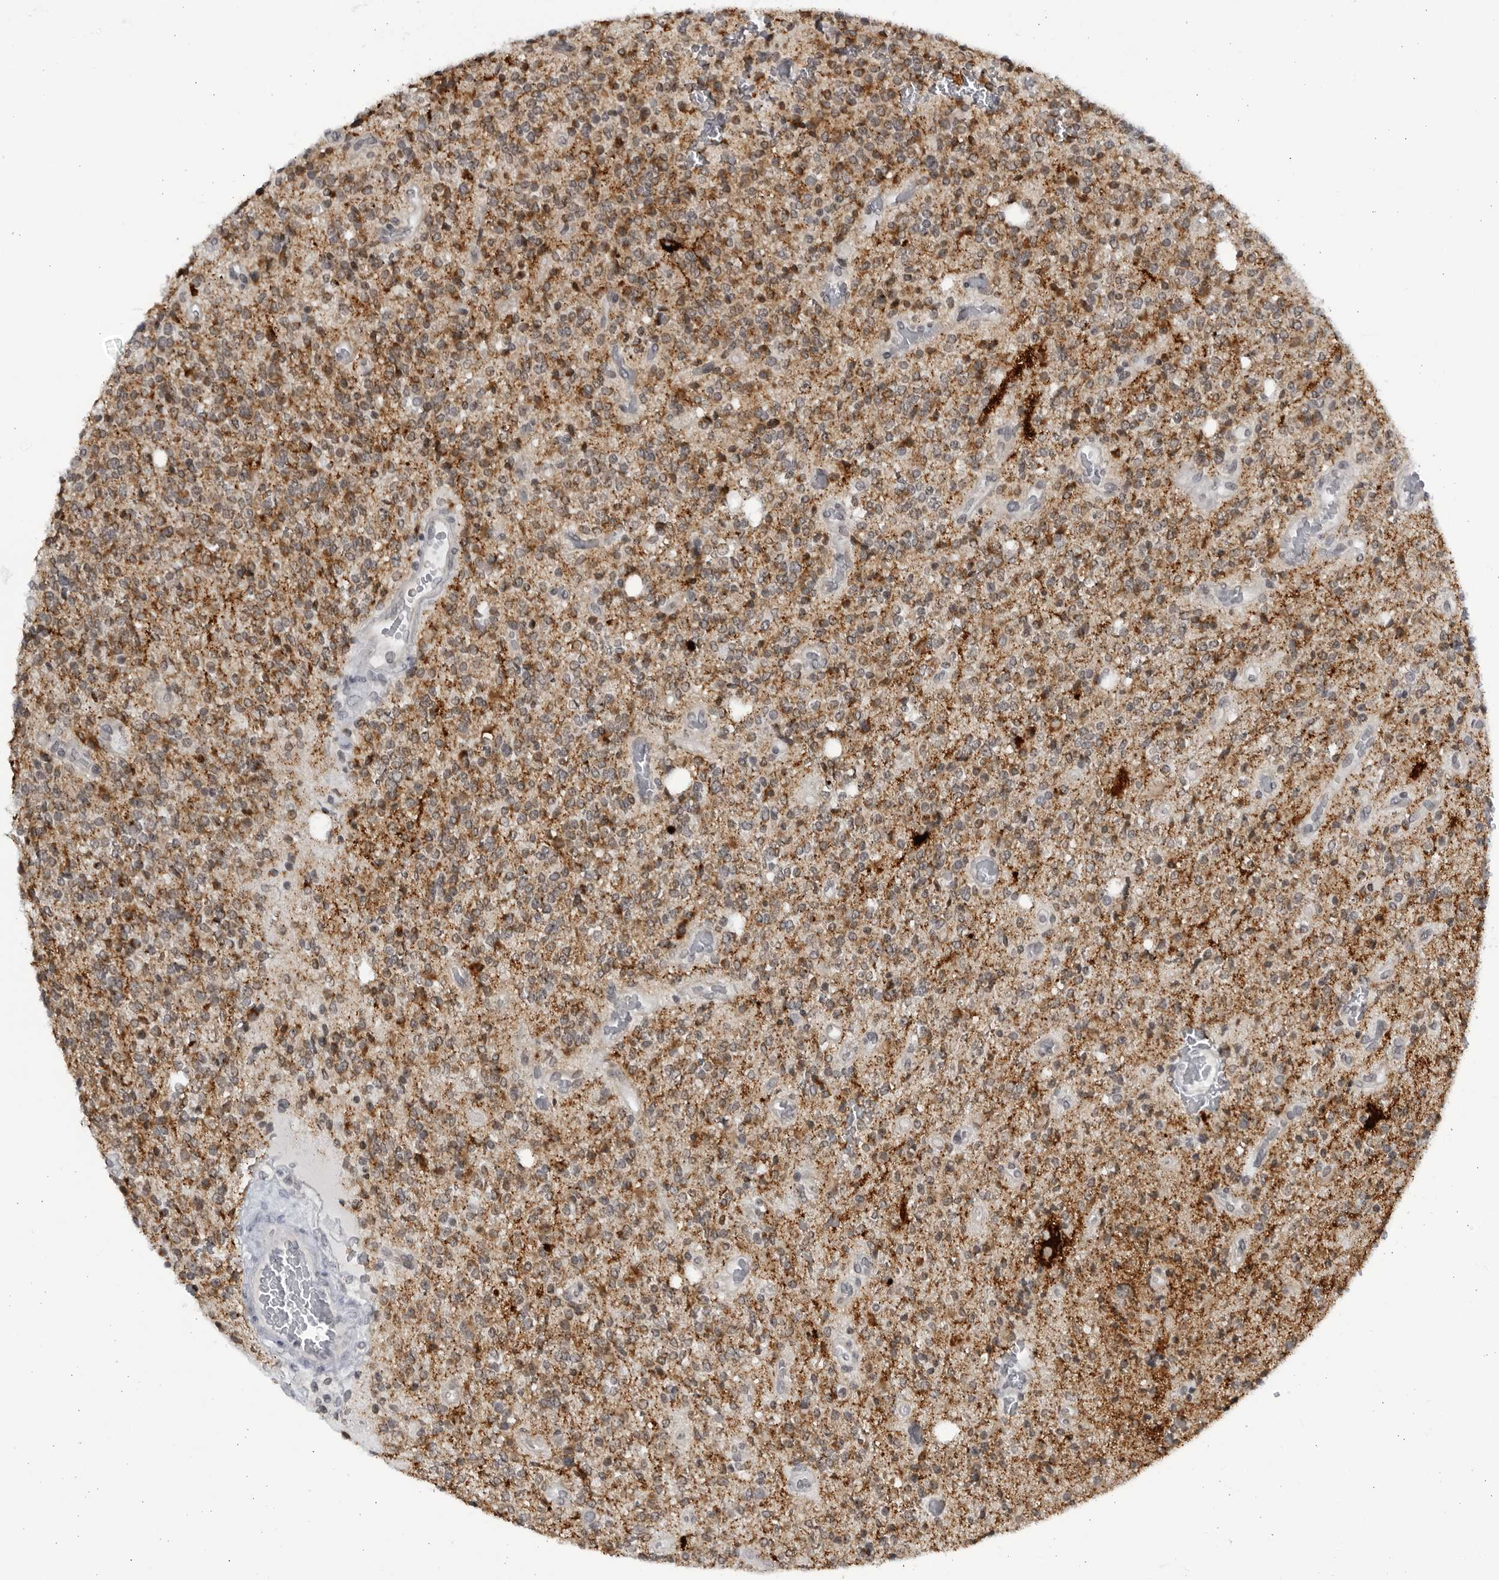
{"staining": {"intensity": "moderate", "quantity": ">75%", "location": "cytoplasmic/membranous"}, "tissue": "glioma", "cell_type": "Tumor cells", "image_type": "cancer", "snomed": [{"axis": "morphology", "description": "Glioma, malignant, High grade"}, {"axis": "topography", "description": "Brain"}], "caption": "Malignant high-grade glioma stained for a protein (brown) exhibits moderate cytoplasmic/membranous positive positivity in about >75% of tumor cells.", "gene": "SLC25A22", "patient": {"sex": "male", "age": 34}}